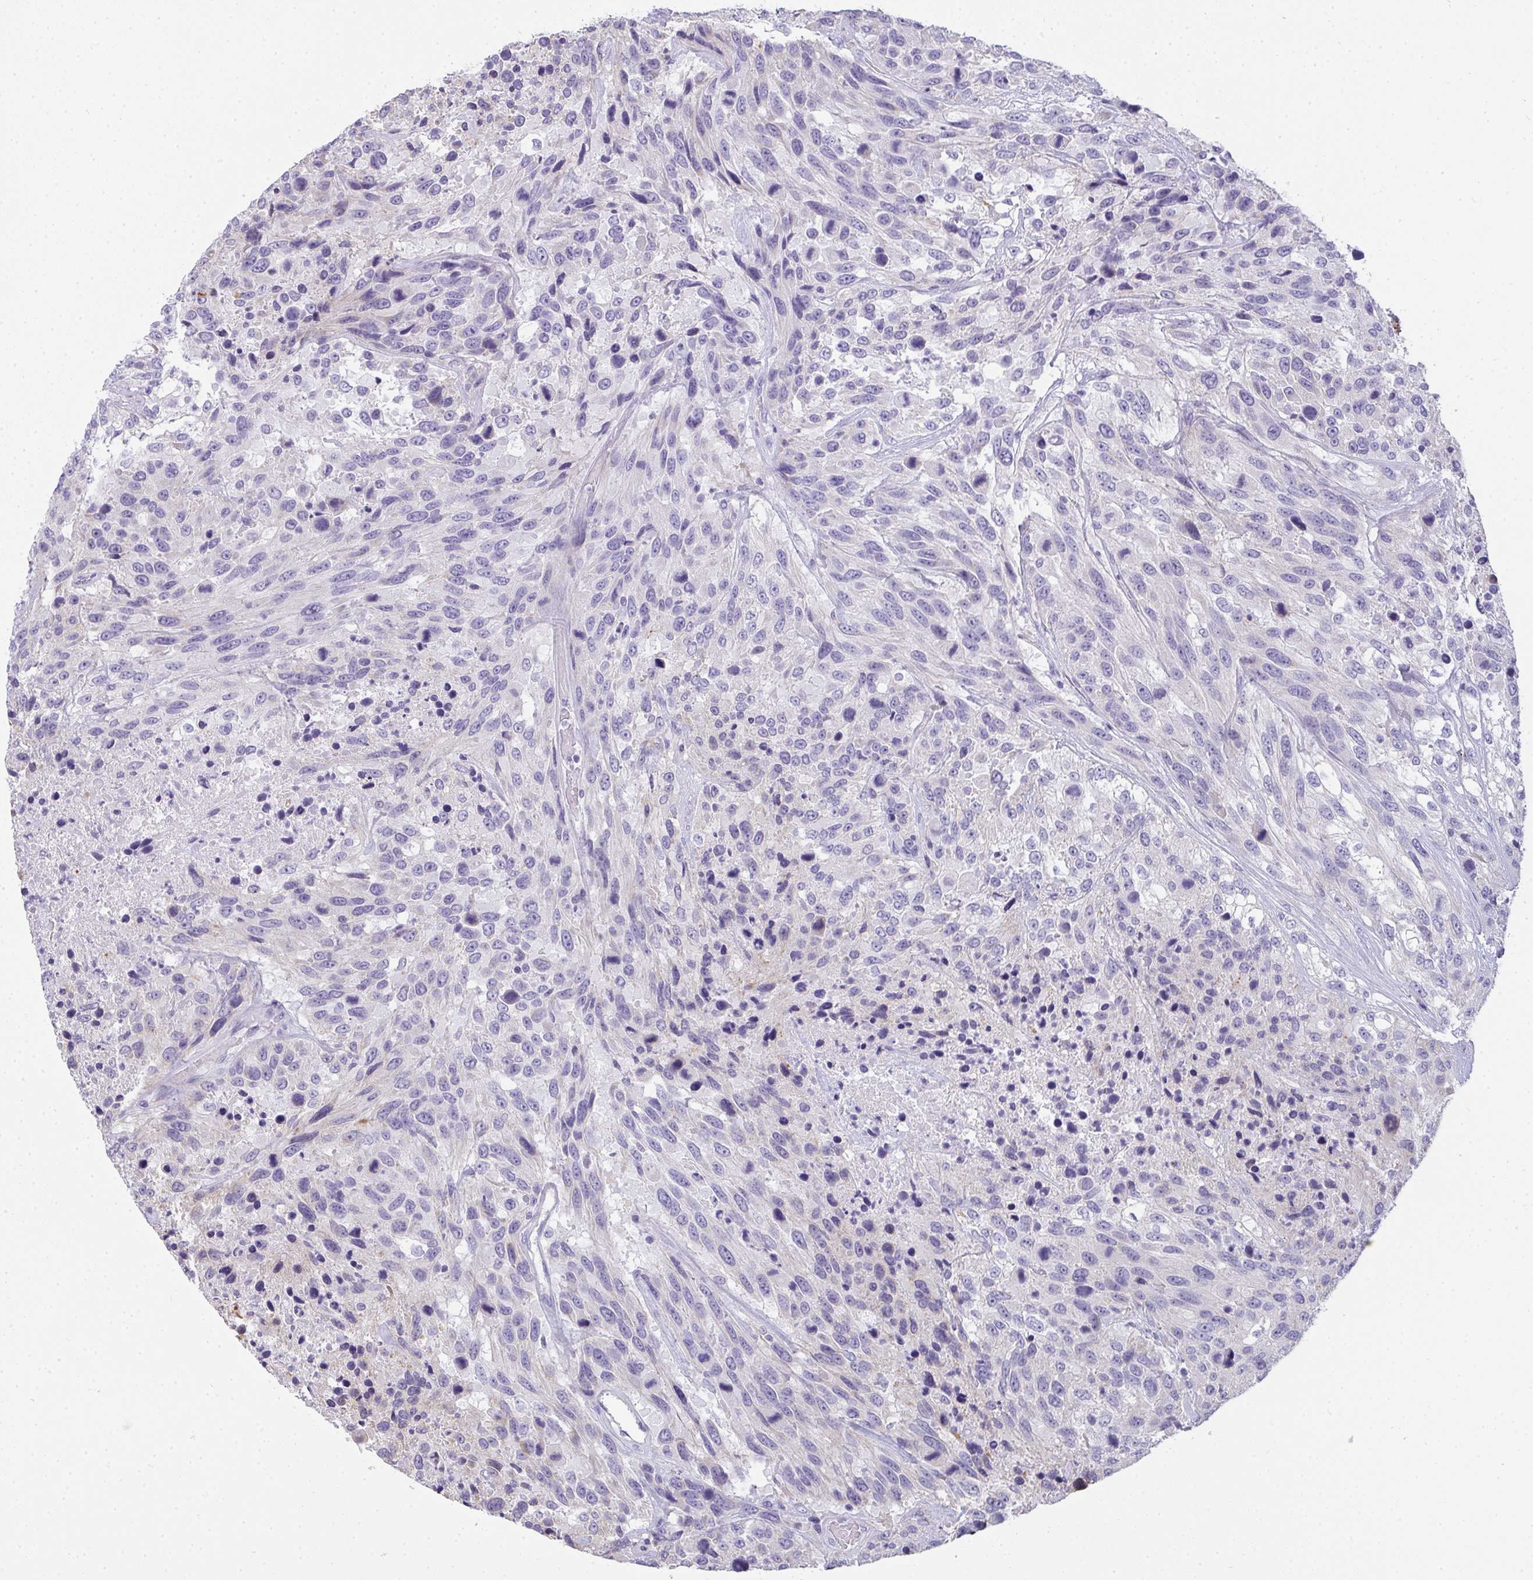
{"staining": {"intensity": "negative", "quantity": "none", "location": "none"}, "tissue": "urothelial cancer", "cell_type": "Tumor cells", "image_type": "cancer", "snomed": [{"axis": "morphology", "description": "Urothelial carcinoma, High grade"}, {"axis": "topography", "description": "Urinary bladder"}], "caption": "Urothelial cancer was stained to show a protein in brown. There is no significant expression in tumor cells.", "gene": "GSDMB", "patient": {"sex": "female", "age": 70}}